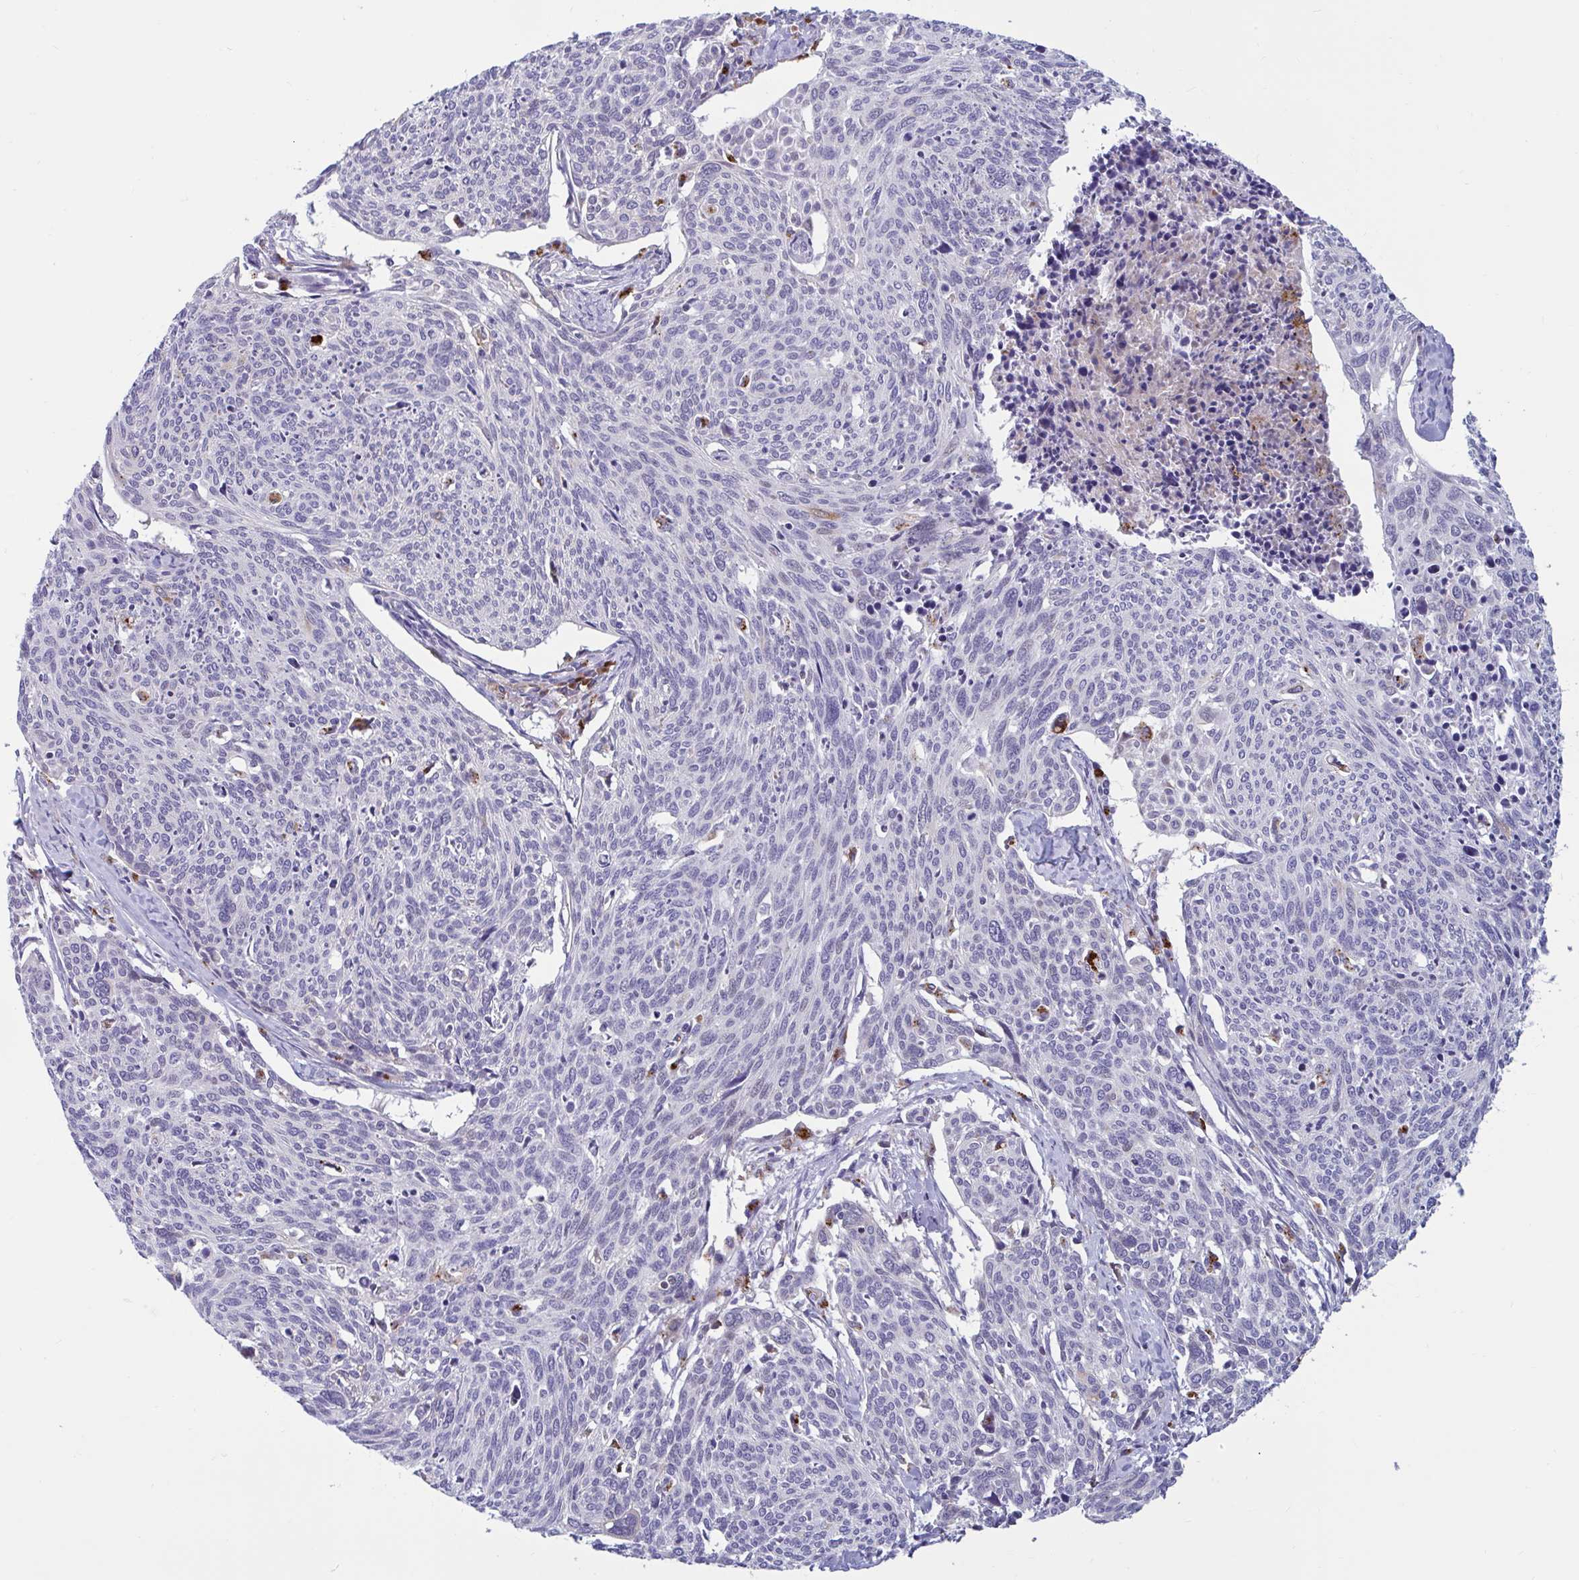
{"staining": {"intensity": "negative", "quantity": "none", "location": "none"}, "tissue": "cervical cancer", "cell_type": "Tumor cells", "image_type": "cancer", "snomed": [{"axis": "morphology", "description": "Squamous cell carcinoma, NOS"}, {"axis": "topography", "description": "Cervix"}], "caption": "Cervical cancer was stained to show a protein in brown. There is no significant staining in tumor cells.", "gene": "FAM219B", "patient": {"sex": "female", "age": 49}}